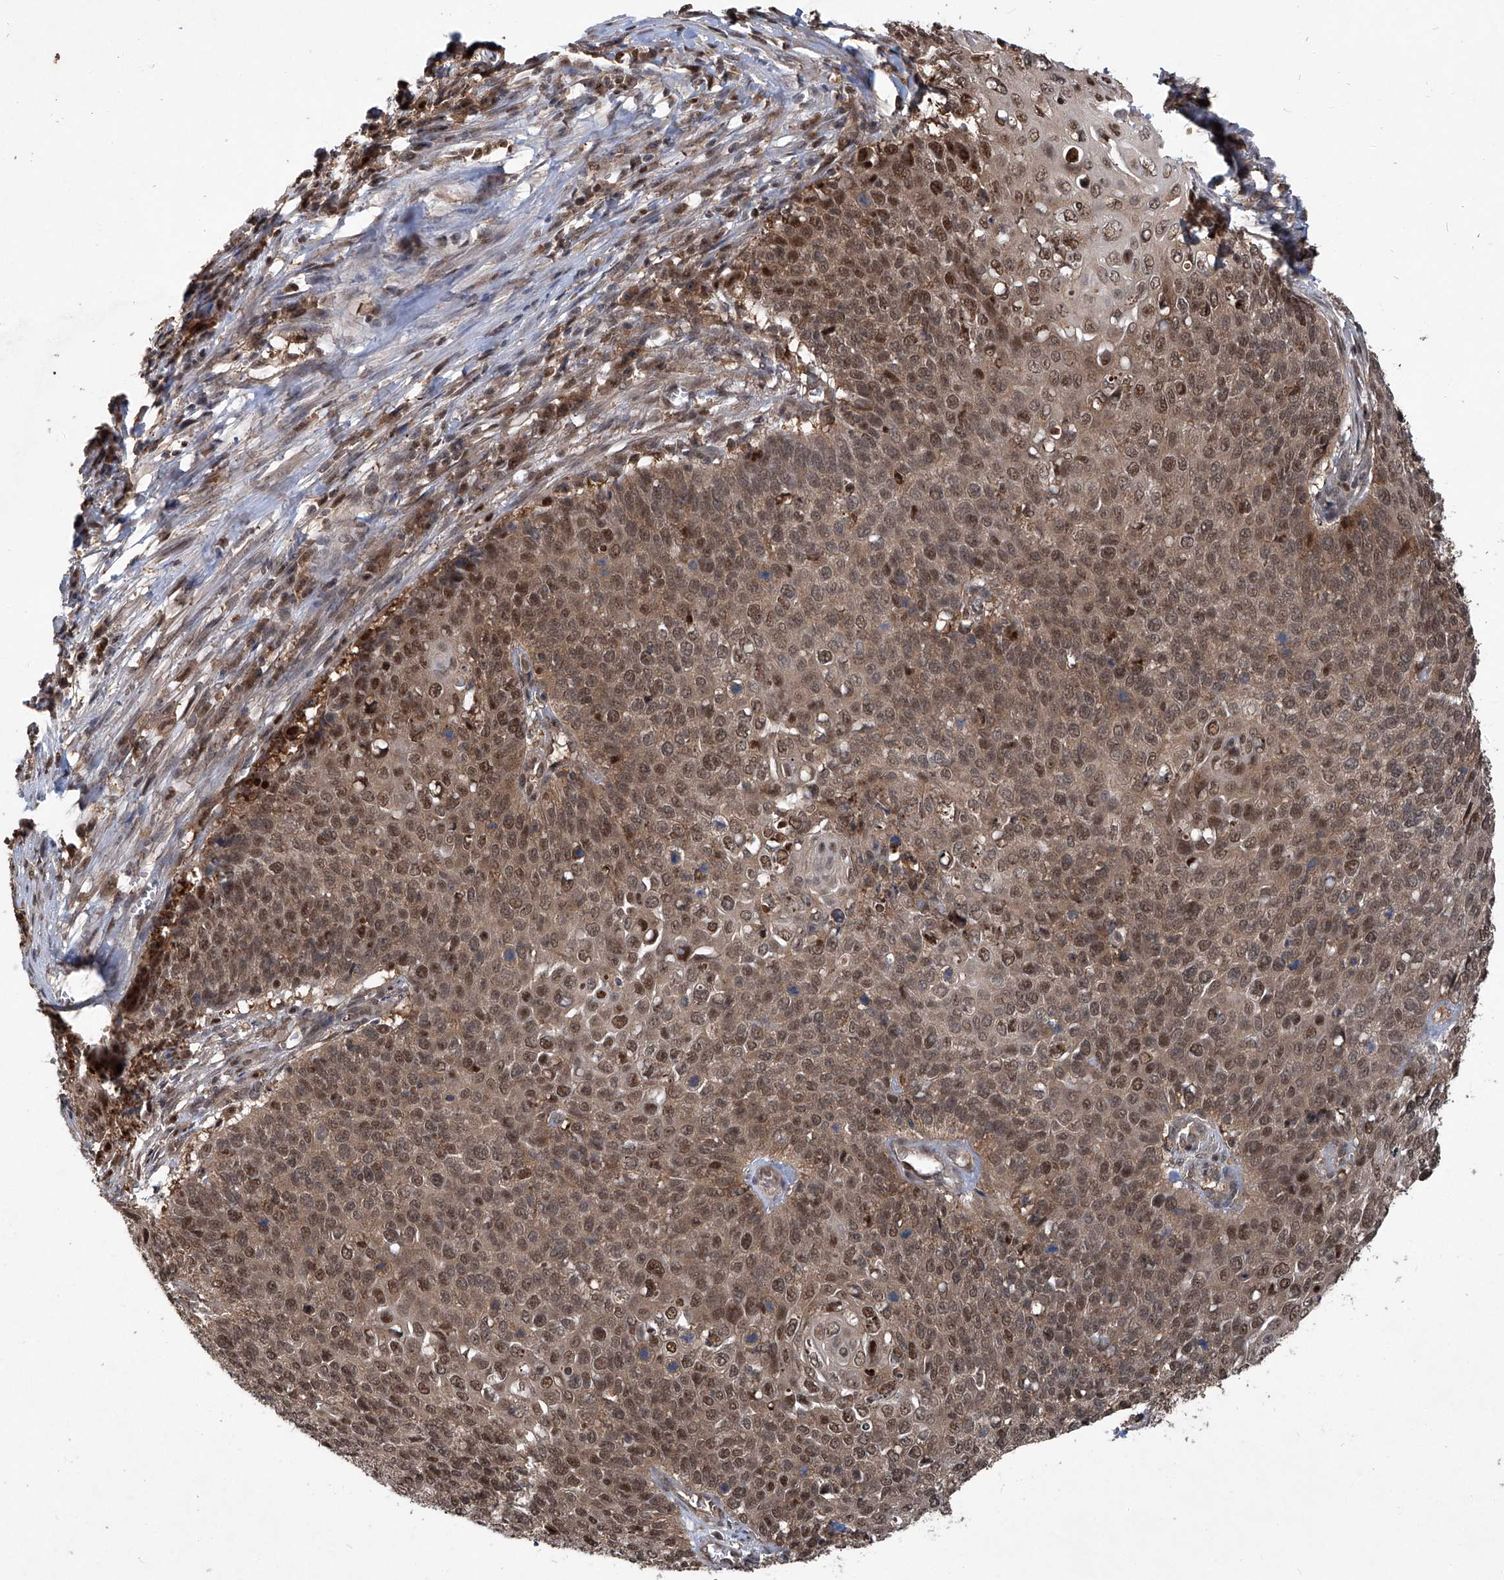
{"staining": {"intensity": "moderate", "quantity": ">75%", "location": "cytoplasmic/membranous,nuclear"}, "tissue": "cervical cancer", "cell_type": "Tumor cells", "image_type": "cancer", "snomed": [{"axis": "morphology", "description": "Squamous cell carcinoma, NOS"}, {"axis": "topography", "description": "Cervix"}], "caption": "Immunohistochemistry (IHC) (DAB) staining of human cervical cancer demonstrates moderate cytoplasmic/membranous and nuclear protein positivity in about >75% of tumor cells. Using DAB (brown) and hematoxylin (blue) stains, captured at high magnification using brightfield microscopy.", "gene": "PSMB1", "patient": {"sex": "female", "age": 39}}